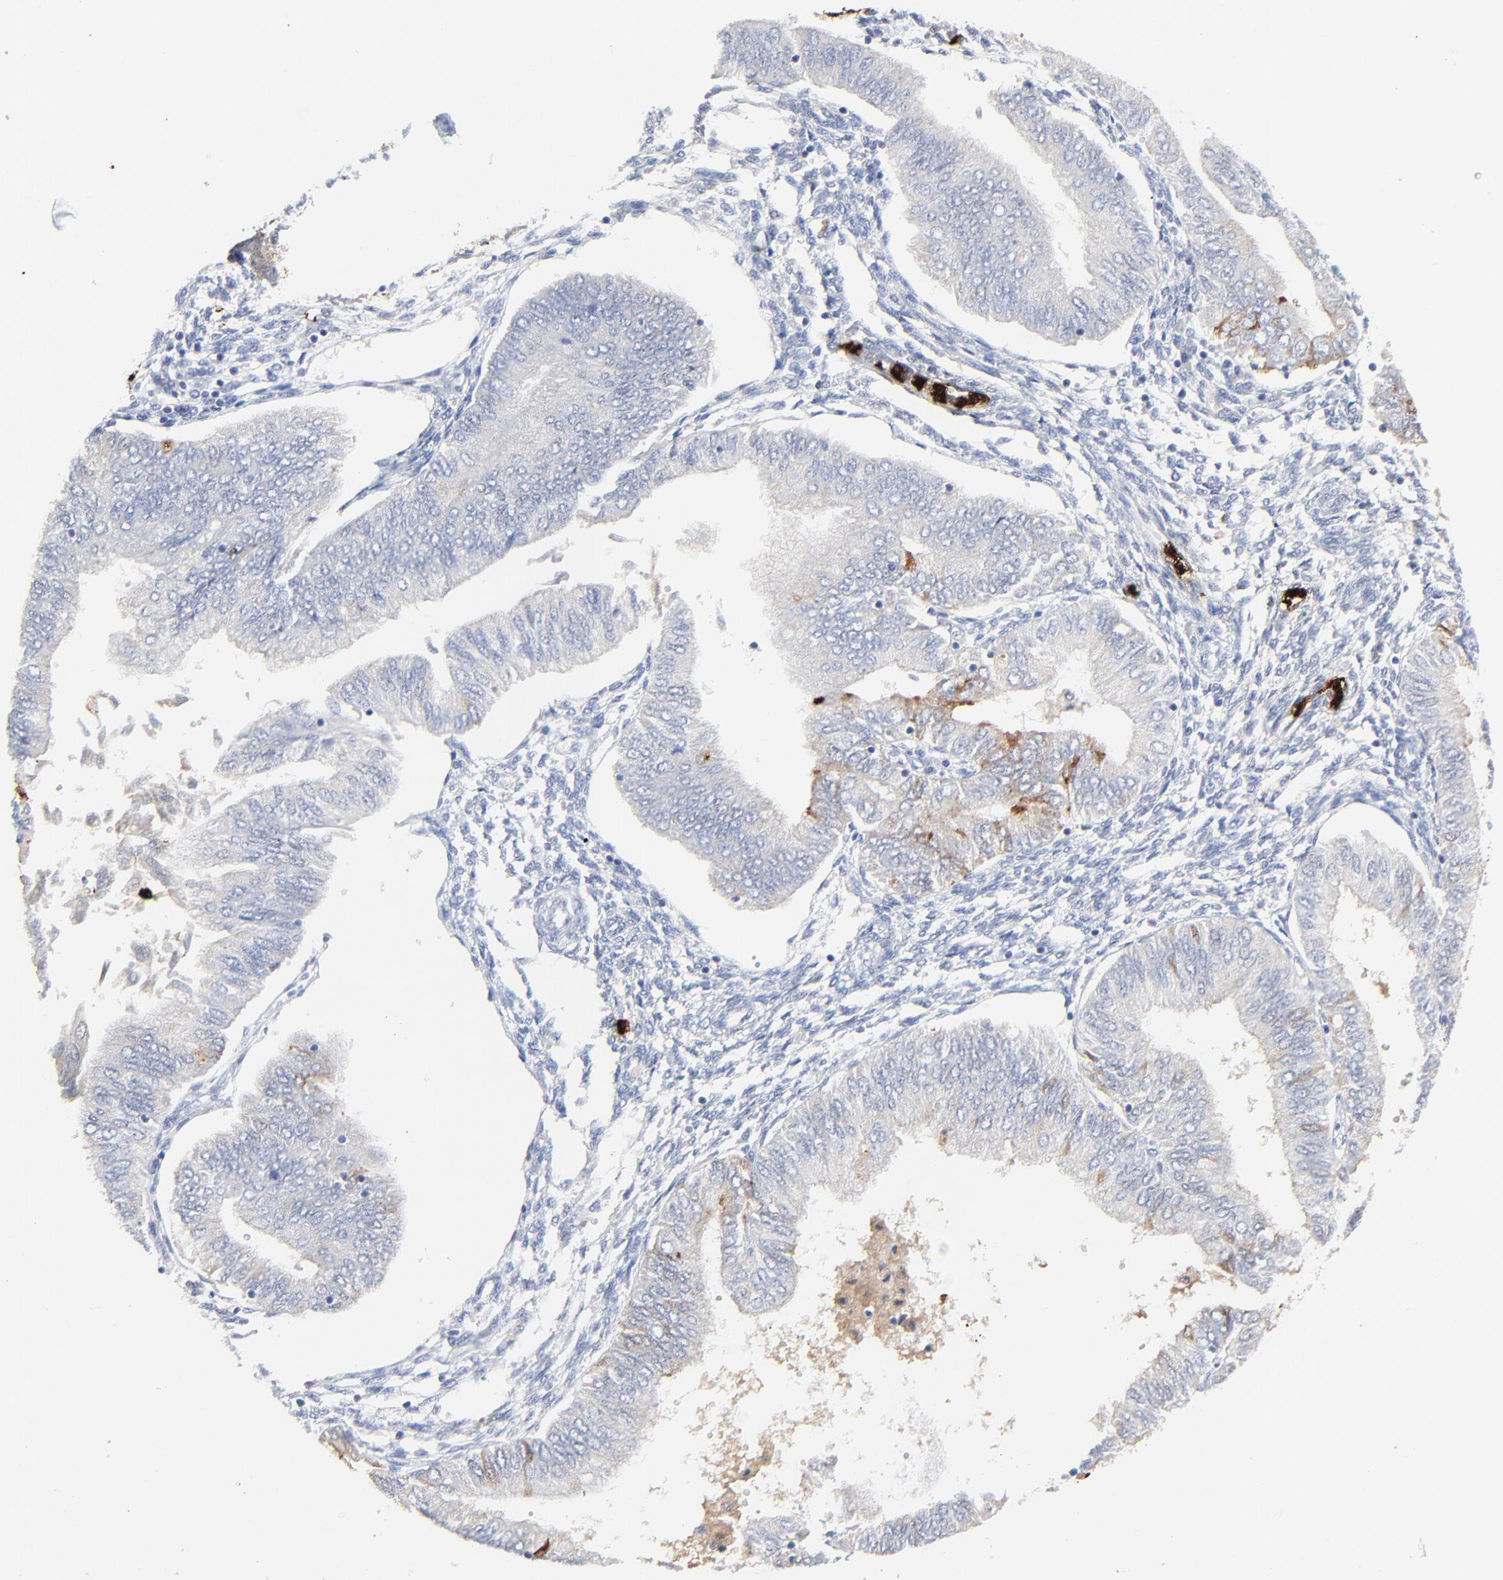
{"staining": {"intensity": "moderate", "quantity": "<25%", "location": "cytoplasmic/membranous"}, "tissue": "endometrial cancer", "cell_type": "Tumor cells", "image_type": "cancer", "snomed": [{"axis": "morphology", "description": "Adenocarcinoma, NOS"}, {"axis": "topography", "description": "Endometrium"}], "caption": "A histopathology image of endometrial cancer (adenocarcinoma) stained for a protein exhibits moderate cytoplasmic/membranous brown staining in tumor cells.", "gene": "LCN2", "patient": {"sex": "female", "age": 51}}